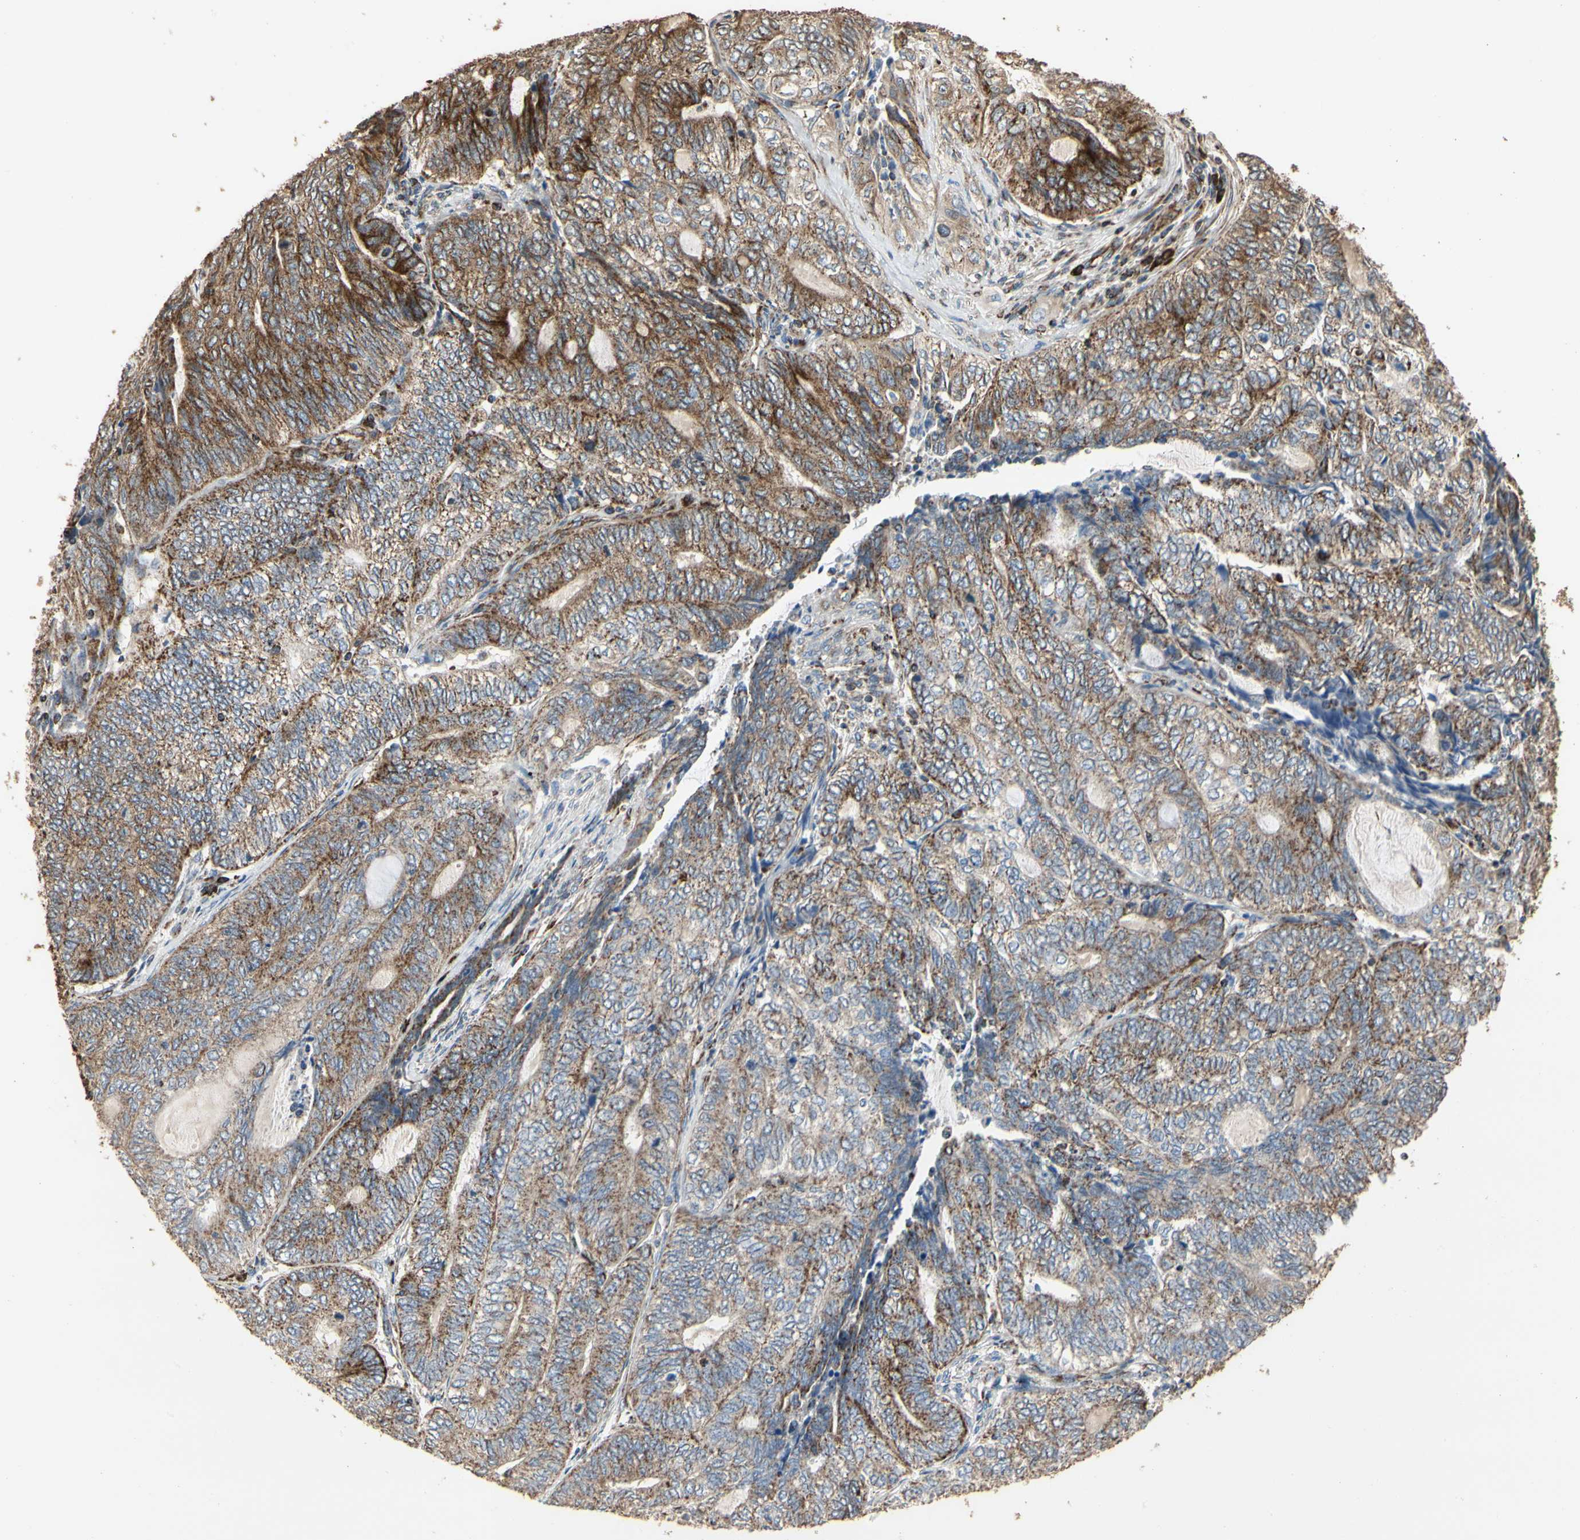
{"staining": {"intensity": "moderate", "quantity": "<25%", "location": "cytoplasmic/membranous"}, "tissue": "endometrial cancer", "cell_type": "Tumor cells", "image_type": "cancer", "snomed": [{"axis": "morphology", "description": "Adenocarcinoma, NOS"}, {"axis": "topography", "description": "Uterus"}, {"axis": "topography", "description": "Endometrium"}], "caption": "Endometrial adenocarcinoma stained for a protein (brown) demonstrates moderate cytoplasmic/membranous positive expression in about <25% of tumor cells.", "gene": "TUBA1A", "patient": {"sex": "female", "age": 70}}